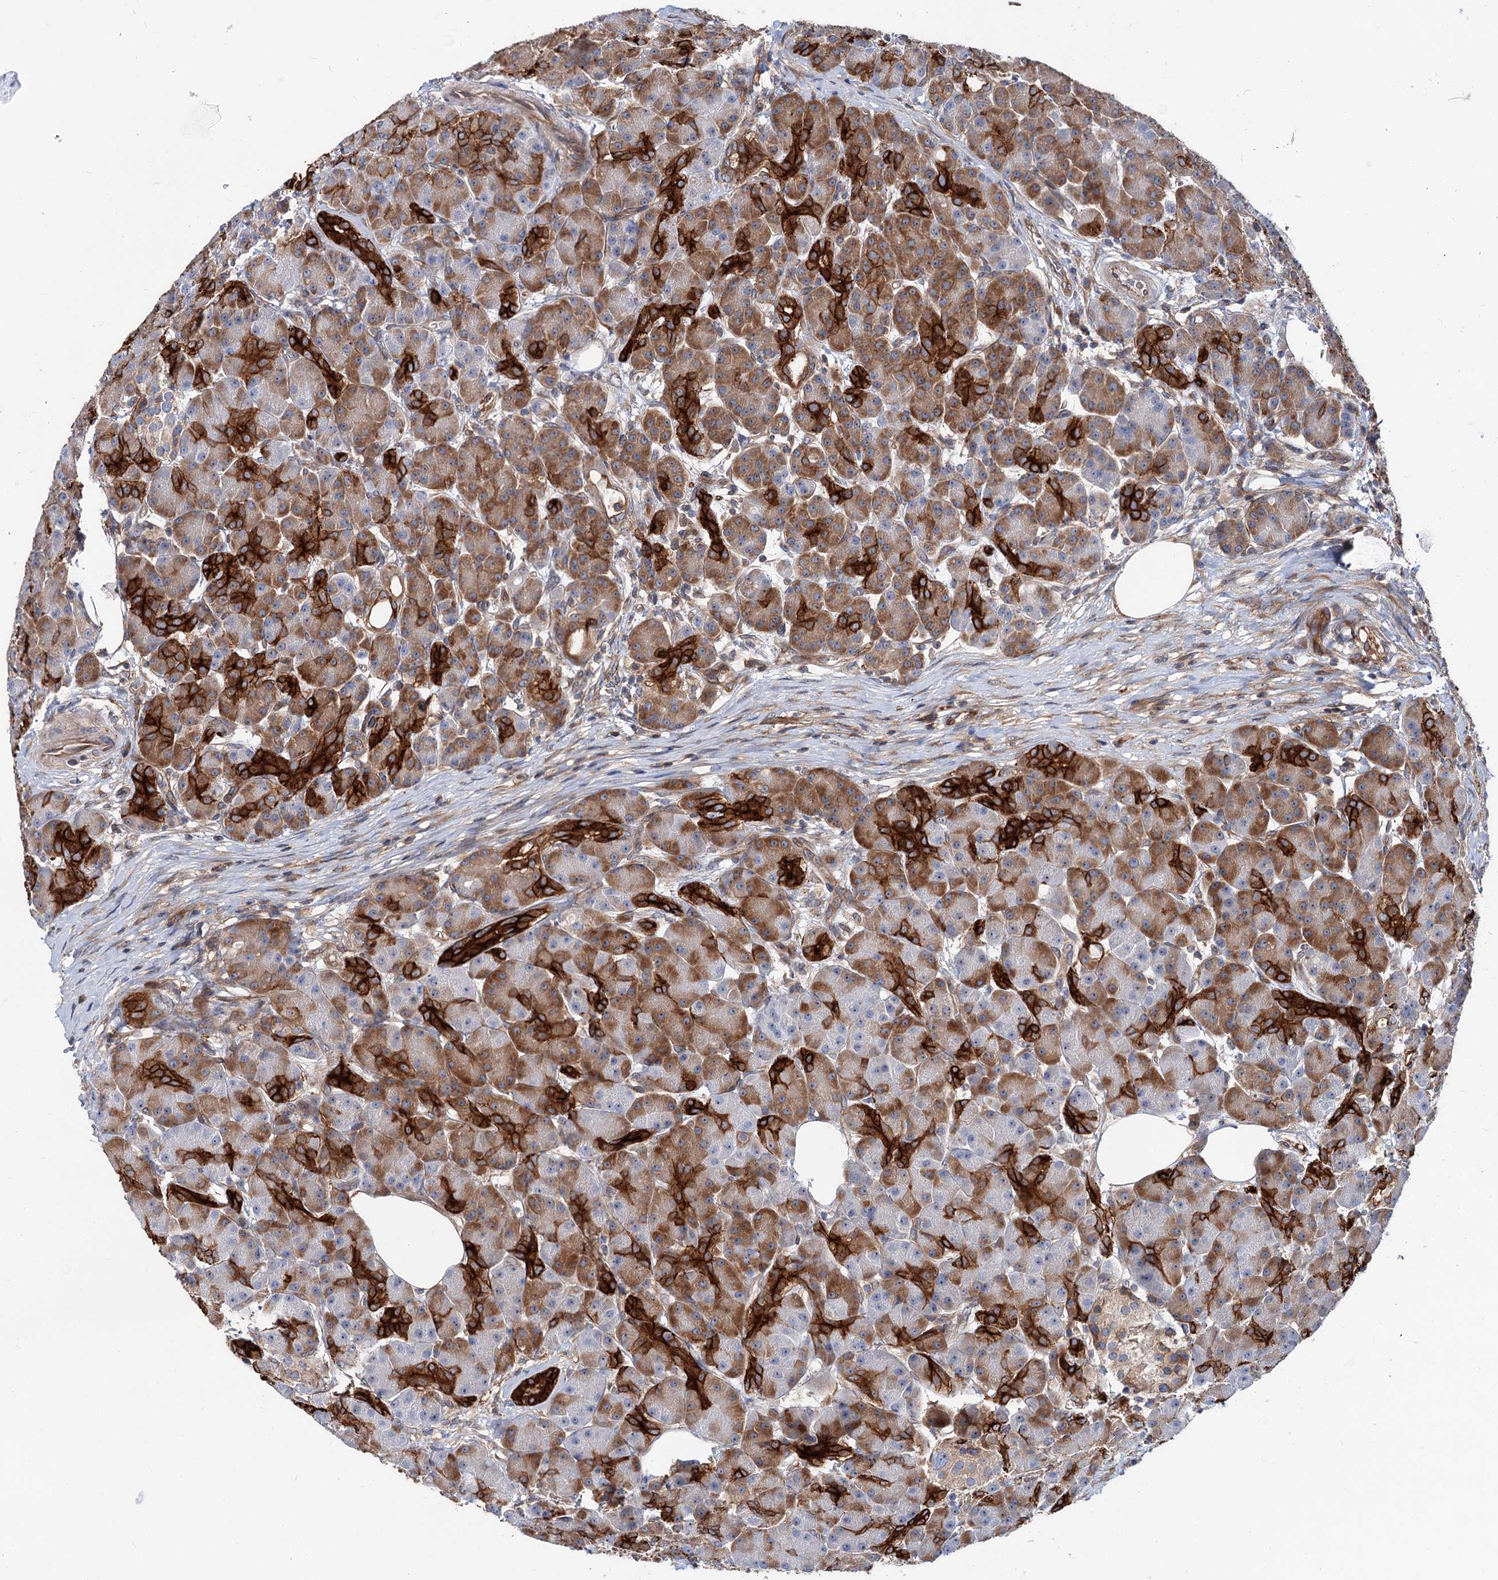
{"staining": {"intensity": "strong", "quantity": ">75%", "location": "cytoplasmic/membranous"}, "tissue": "pancreas", "cell_type": "Exocrine glandular cells", "image_type": "normal", "snomed": [{"axis": "morphology", "description": "Normal tissue, NOS"}, {"axis": "topography", "description": "Pancreas"}], "caption": "A micrograph showing strong cytoplasmic/membranous expression in approximately >75% of exocrine glandular cells in benign pancreas, as visualized by brown immunohistochemical staining.", "gene": "PTDSS2", "patient": {"sex": "male", "age": 63}}